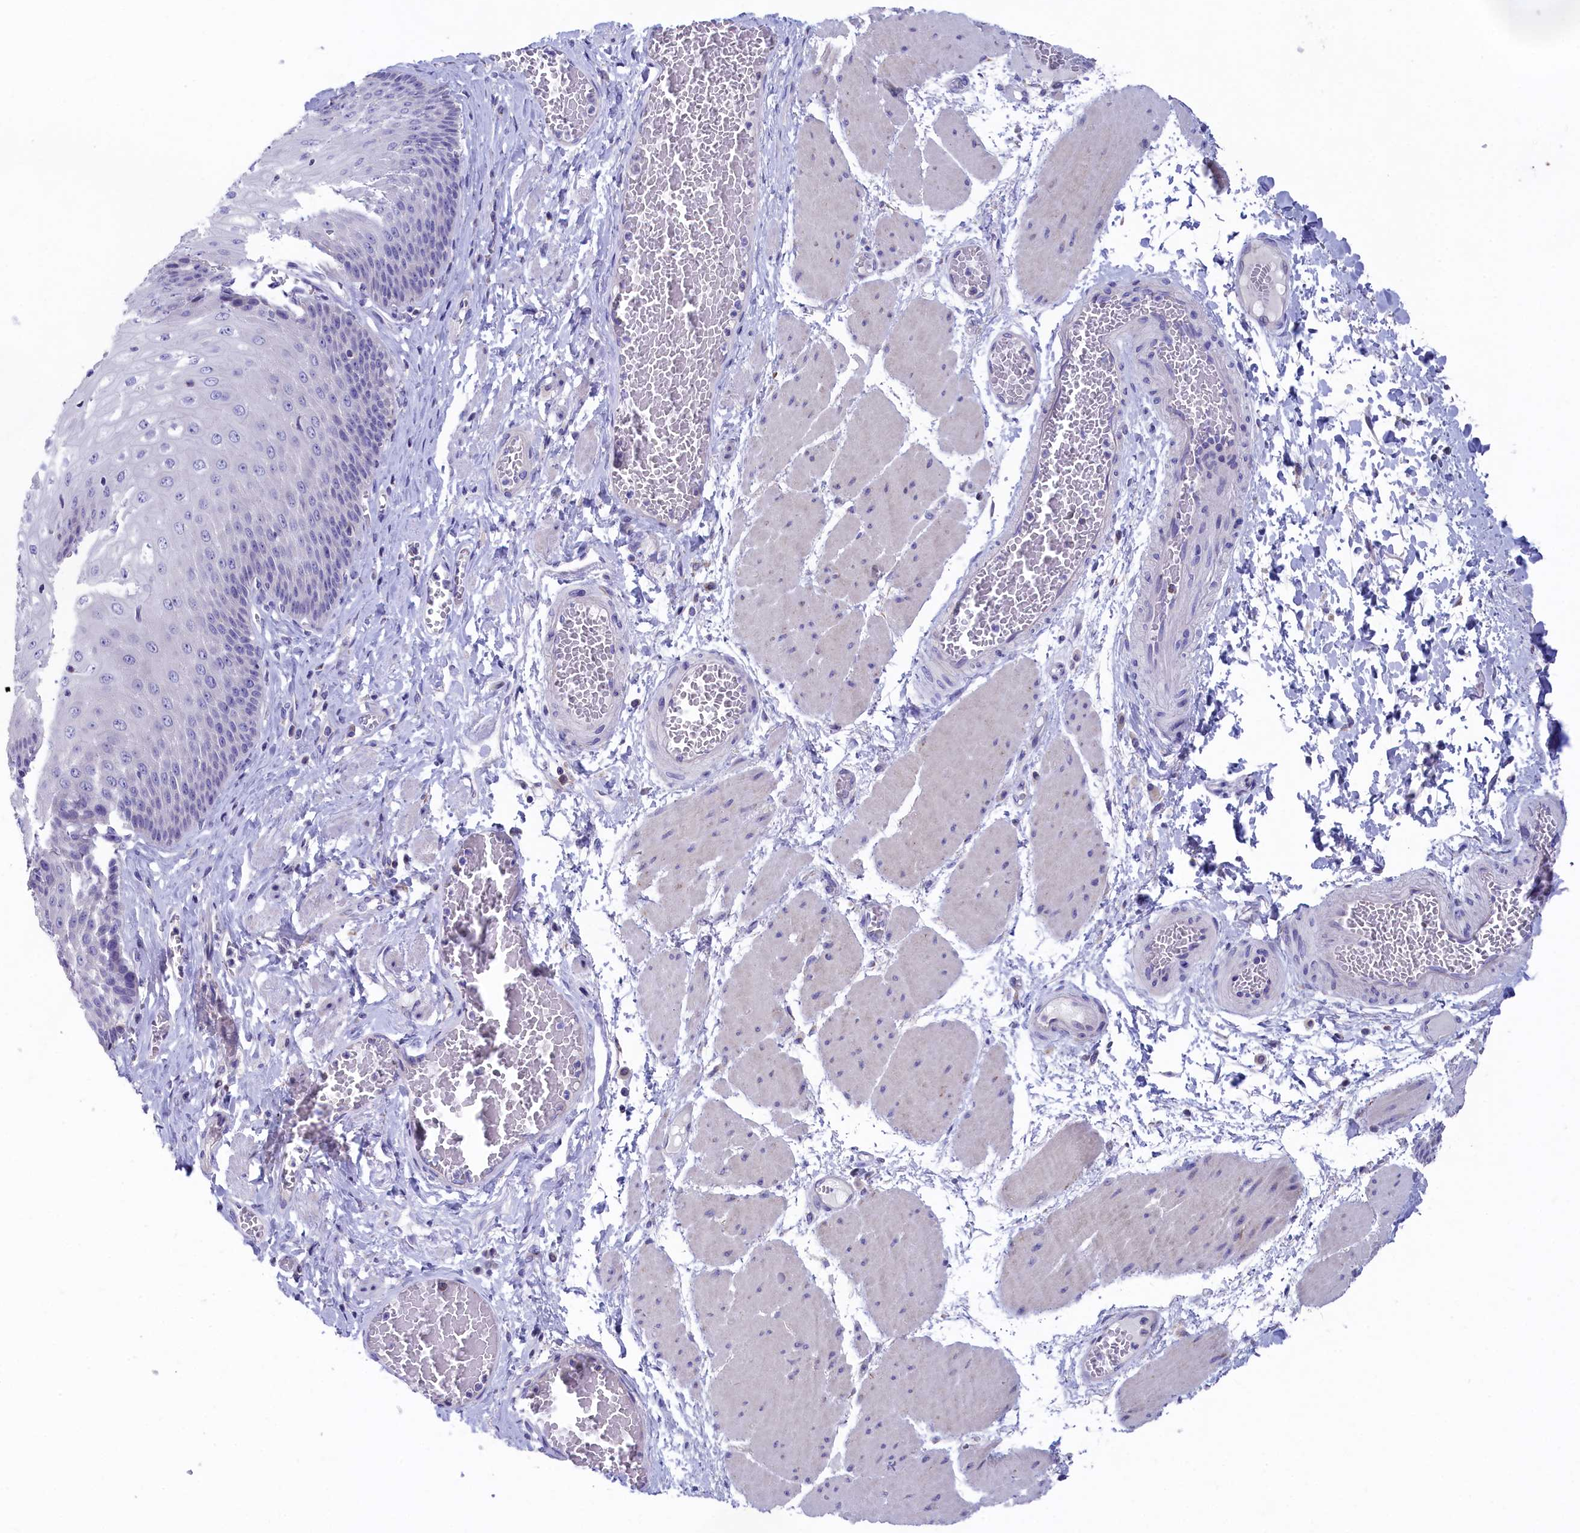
{"staining": {"intensity": "negative", "quantity": "none", "location": "none"}, "tissue": "esophagus", "cell_type": "Squamous epithelial cells", "image_type": "normal", "snomed": [{"axis": "morphology", "description": "Normal tissue, NOS"}, {"axis": "topography", "description": "Esophagus"}], "caption": "IHC image of benign esophagus stained for a protein (brown), which demonstrates no positivity in squamous epithelial cells. Brightfield microscopy of IHC stained with DAB (3,3'-diaminobenzidine) (brown) and hematoxylin (blue), captured at high magnification.", "gene": "PRDM12", "patient": {"sex": "male", "age": 60}}